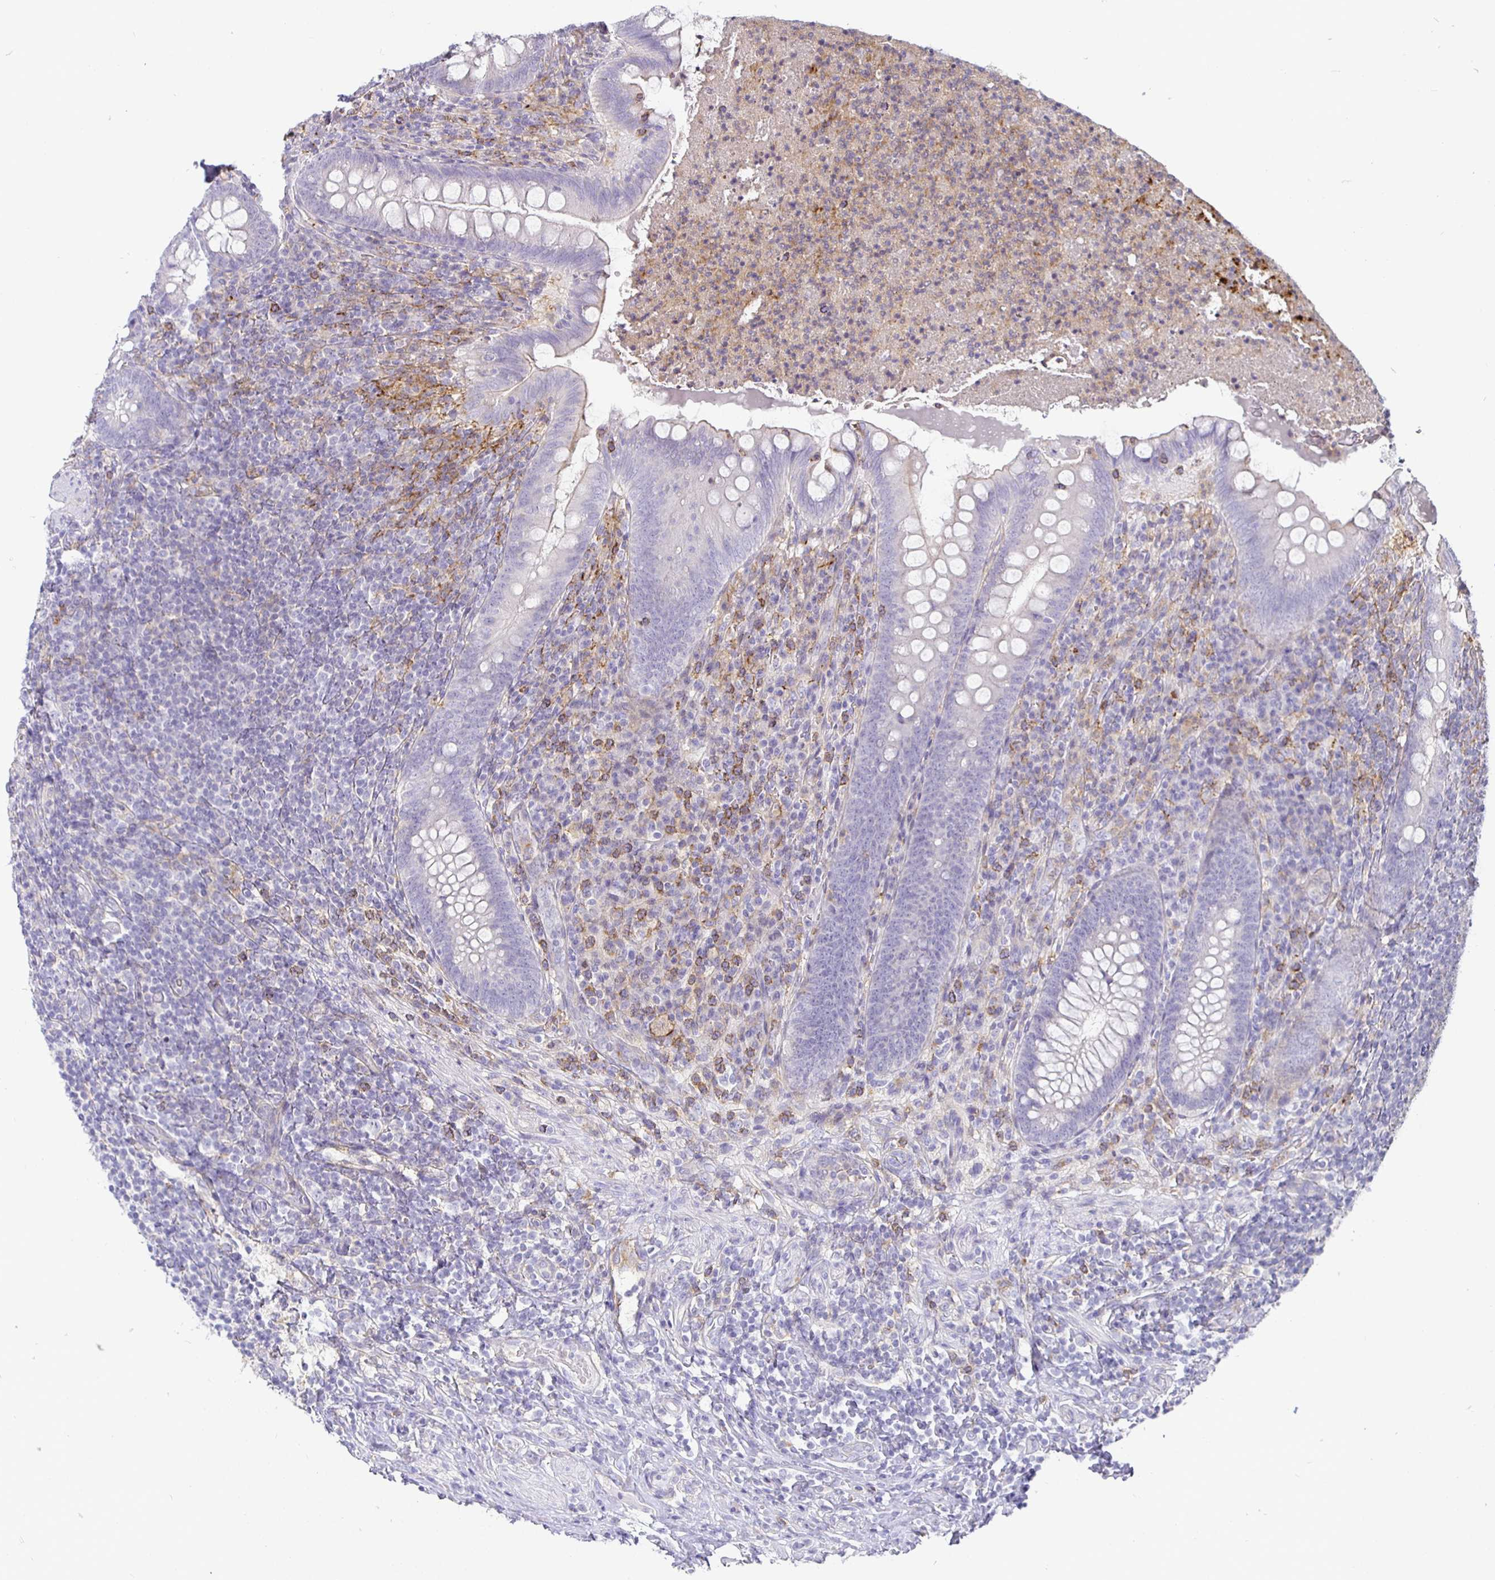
{"staining": {"intensity": "negative", "quantity": "none", "location": "none"}, "tissue": "appendix", "cell_type": "Glandular cells", "image_type": "normal", "snomed": [{"axis": "morphology", "description": "Normal tissue, NOS"}, {"axis": "topography", "description": "Appendix"}], "caption": "High power microscopy micrograph of an immunohistochemistry photomicrograph of normal appendix, revealing no significant staining in glandular cells. (Brightfield microscopy of DAB (3,3'-diaminobenzidine) immunohistochemistry (IHC) at high magnification).", "gene": "SIRPA", "patient": {"sex": "male", "age": 47}}